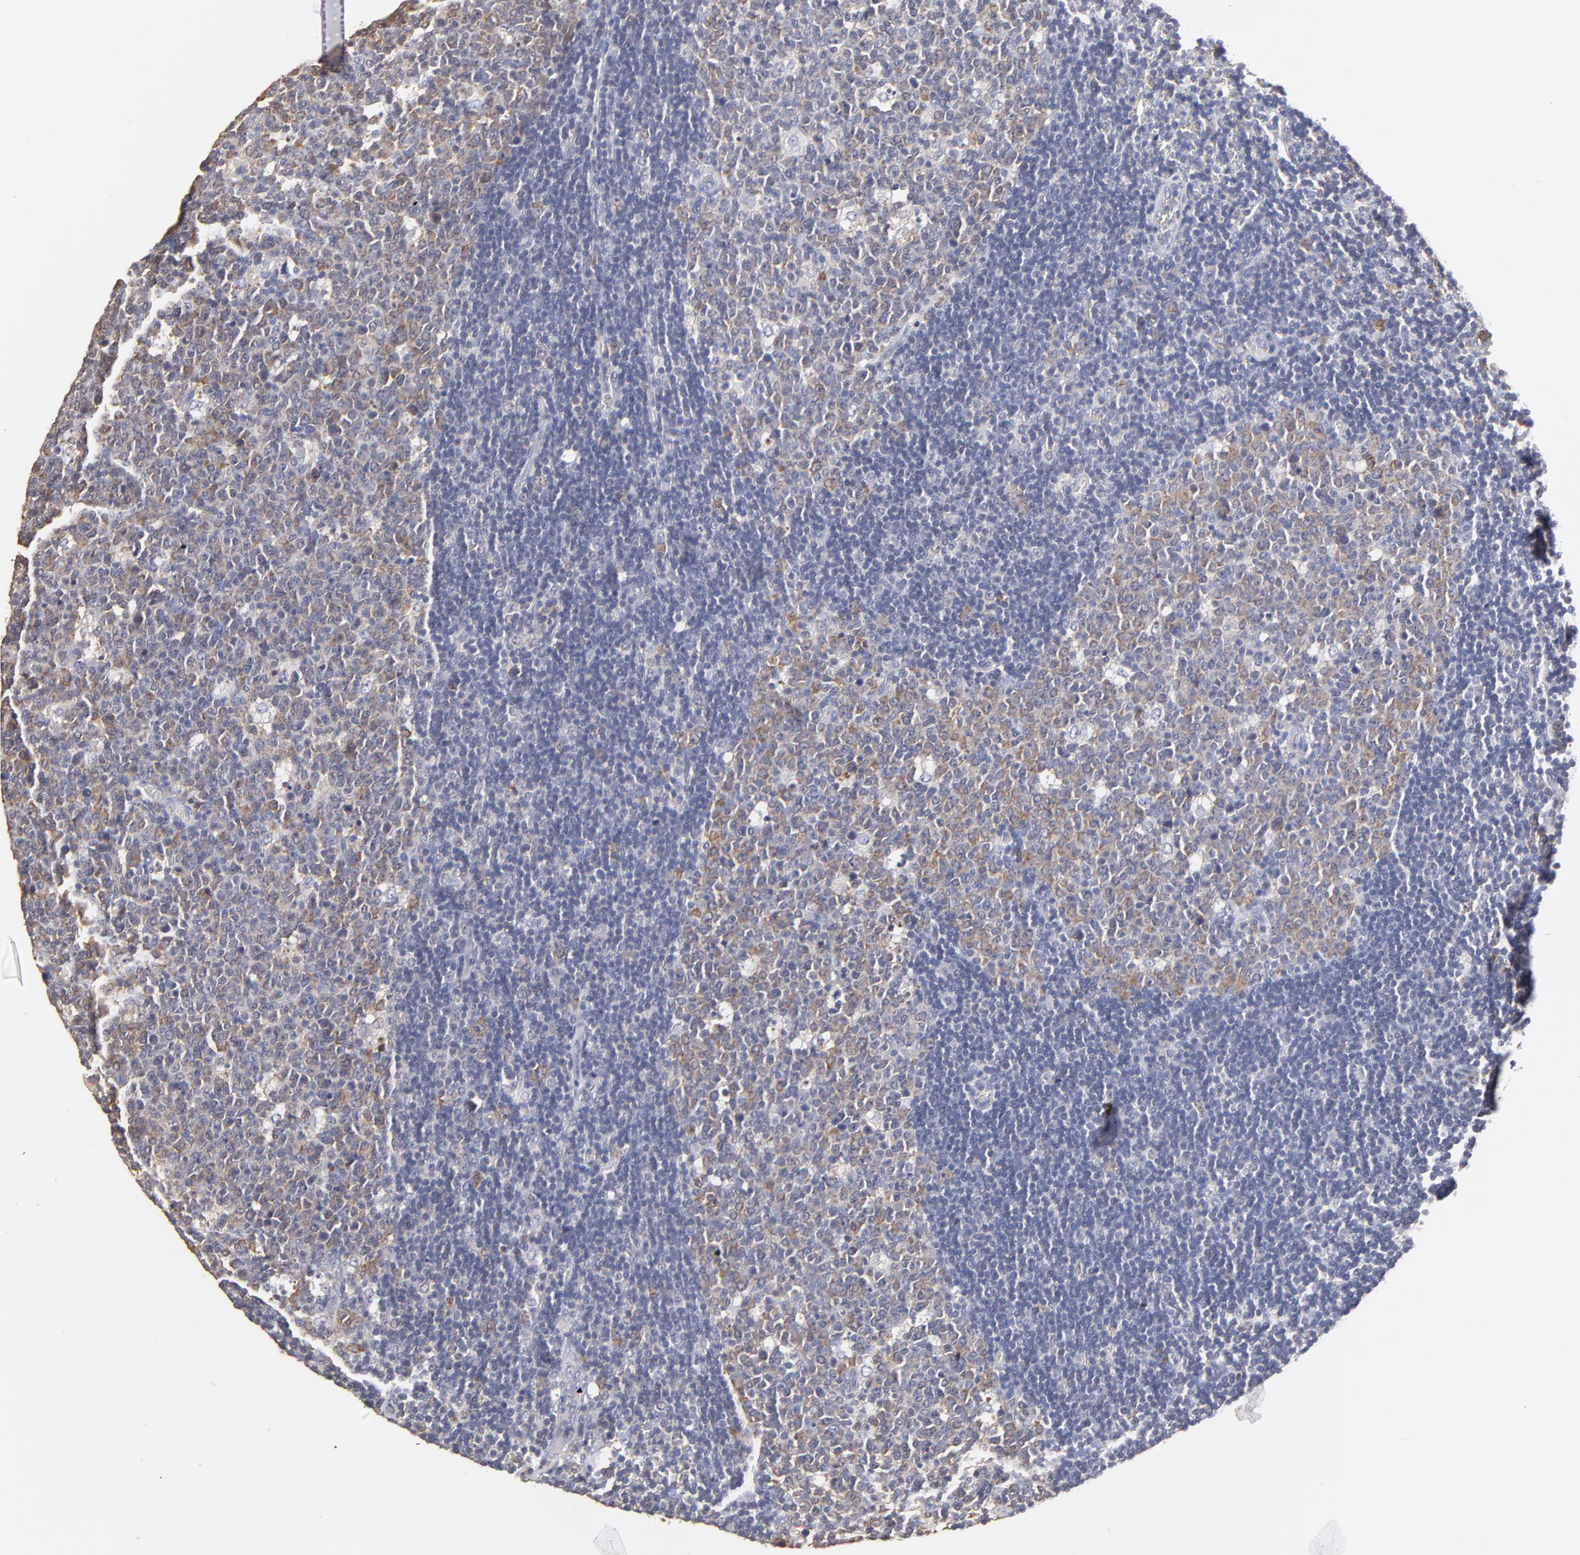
{"staining": {"intensity": "moderate", "quantity": "25%-75%", "location": "cytoplasmic/membranous"}, "tissue": "lymph node", "cell_type": "Germinal center cells", "image_type": "normal", "snomed": [{"axis": "morphology", "description": "Normal tissue, NOS"}, {"axis": "topography", "description": "Lymph node"}, {"axis": "topography", "description": "Salivary gland"}], "caption": "IHC (DAB) staining of unremarkable lymph node reveals moderate cytoplasmic/membranous protein expression in about 25%-75% of germinal center cells. (DAB IHC, brown staining for protein, blue staining for nuclei).", "gene": "CCT2", "patient": {"sex": "male", "age": 8}}